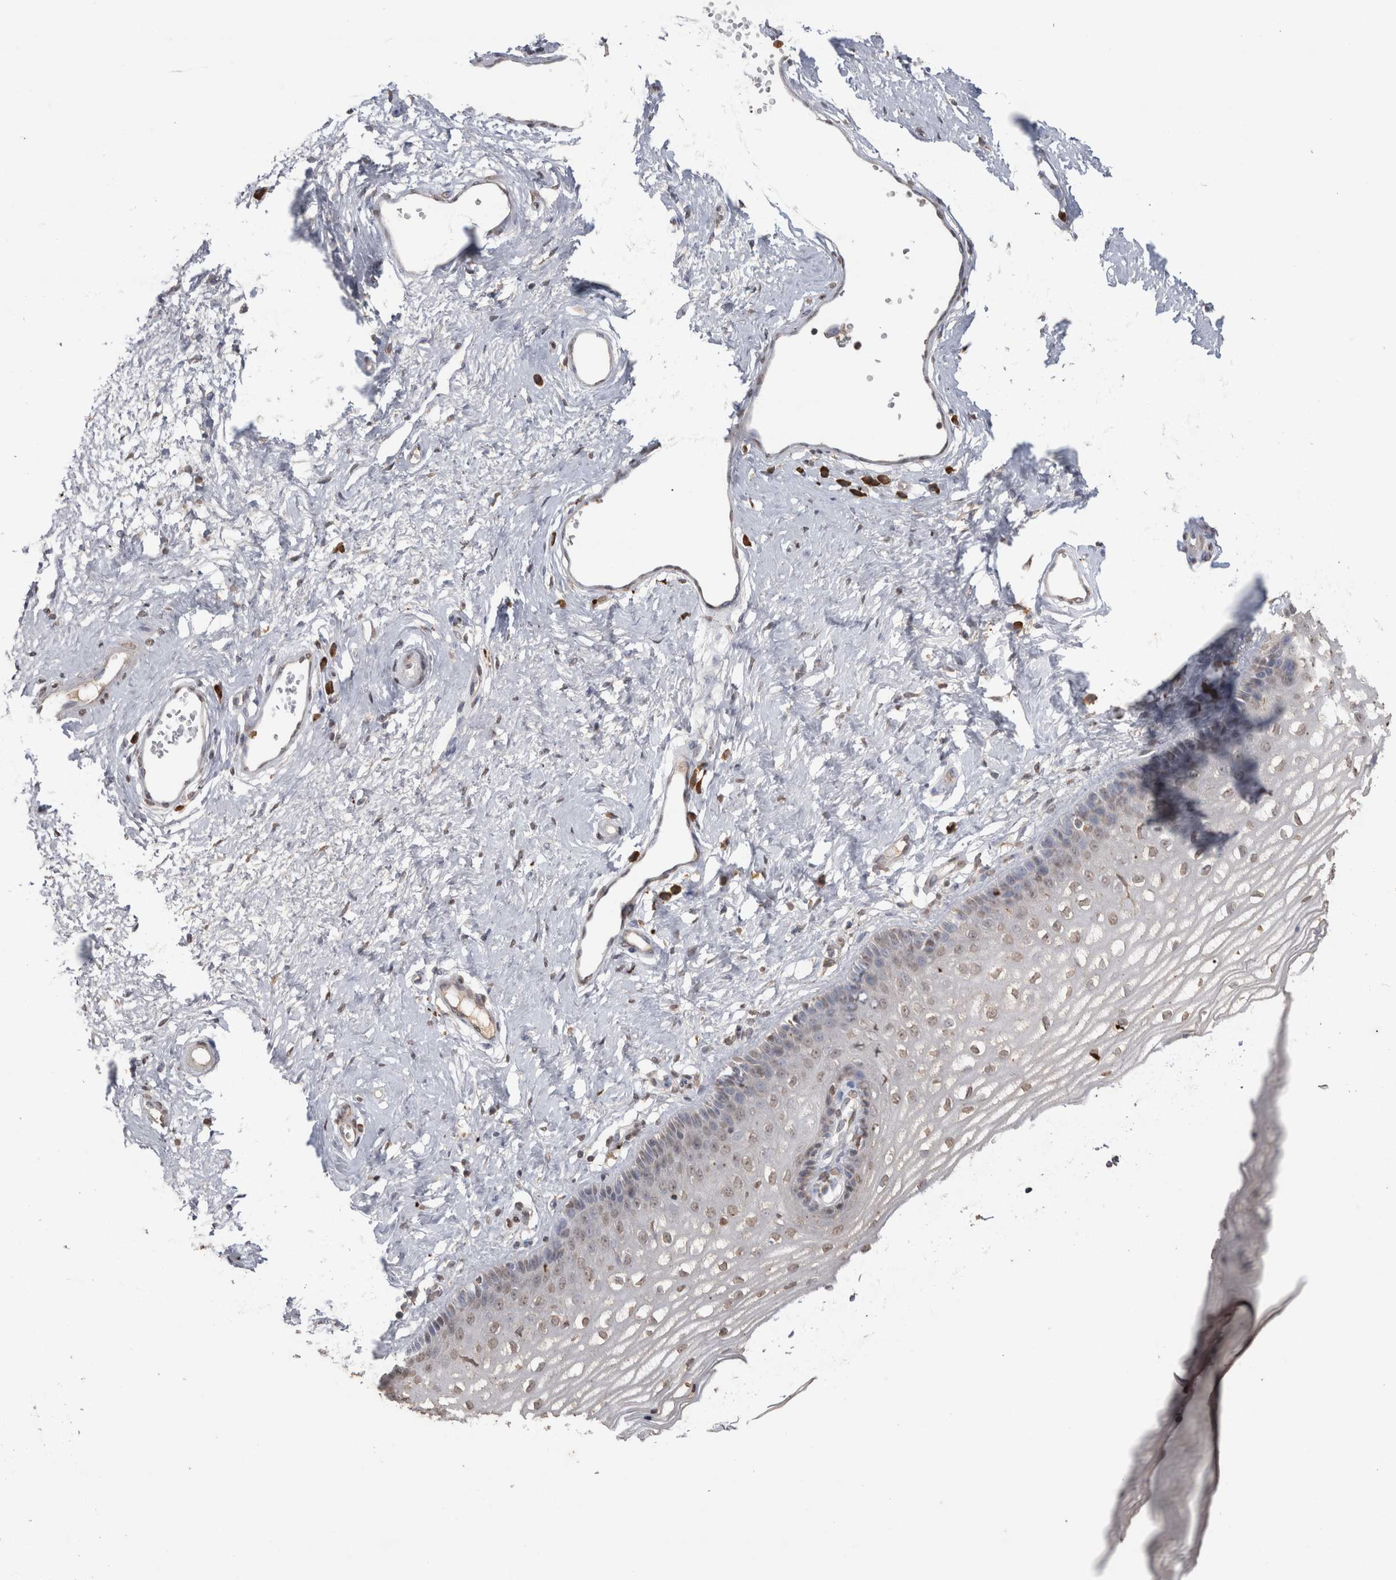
{"staining": {"intensity": "weak", "quantity": "25%-75%", "location": "nuclear"}, "tissue": "vagina", "cell_type": "Squamous epithelial cells", "image_type": "normal", "snomed": [{"axis": "morphology", "description": "Normal tissue, NOS"}, {"axis": "topography", "description": "Vagina"}], "caption": "This is a histology image of IHC staining of unremarkable vagina, which shows weak expression in the nuclear of squamous epithelial cells.", "gene": "CRELD2", "patient": {"sex": "female", "age": 46}}